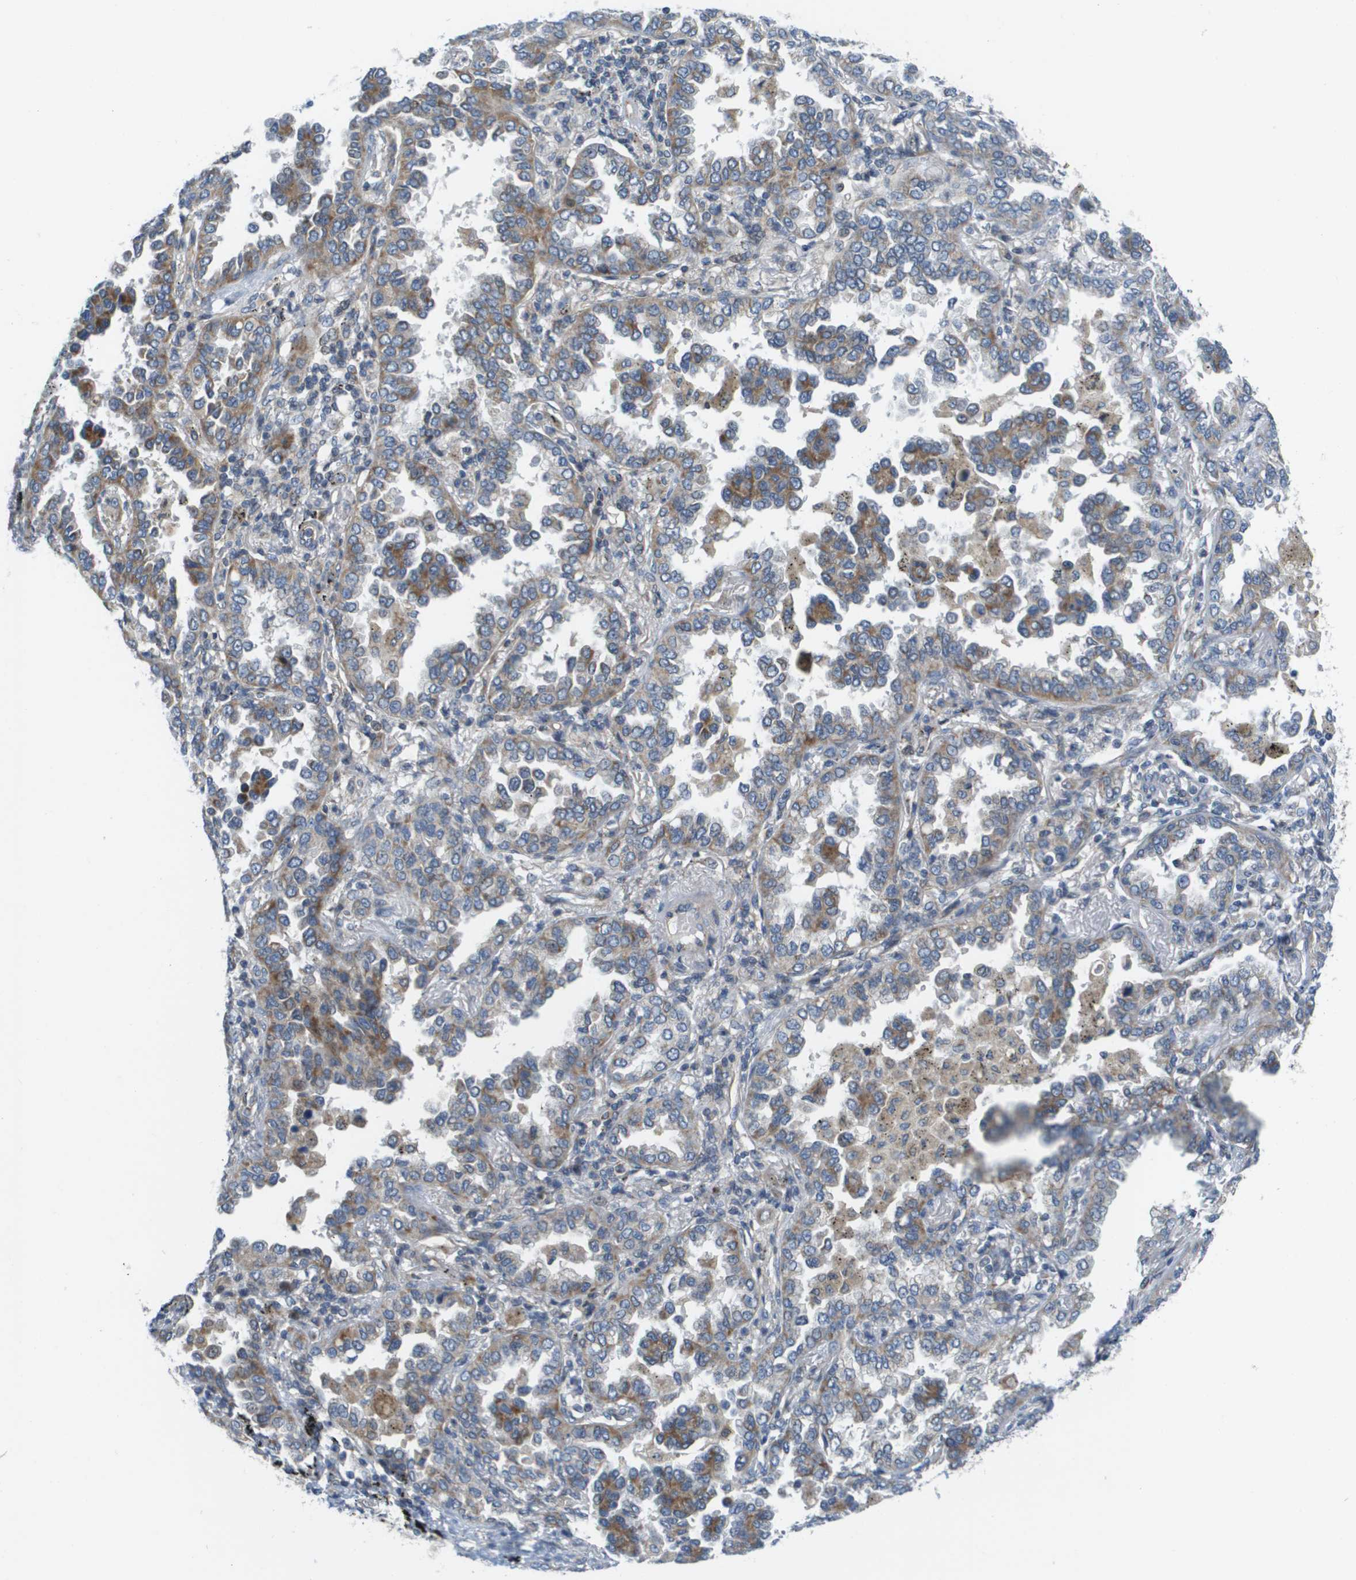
{"staining": {"intensity": "moderate", "quantity": "<25%", "location": "cytoplasmic/membranous"}, "tissue": "lung cancer", "cell_type": "Tumor cells", "image_type": "cancer", "snomed": [{"axis": "morphology", "description": "Normal tissue, NOS"}, {"axis": "morphology", "description": "Adenocarcinoma, NOS"}, {"axis": "topography", "description": "Lung"}], "caption": "Immunohistochemical staining of lung cancer reveals moderate cytoplasmic/membranous protein staining in about <25% of tumor cells.", "gene": "KRT23", "patient": {"sex": "male", "age": 59}}